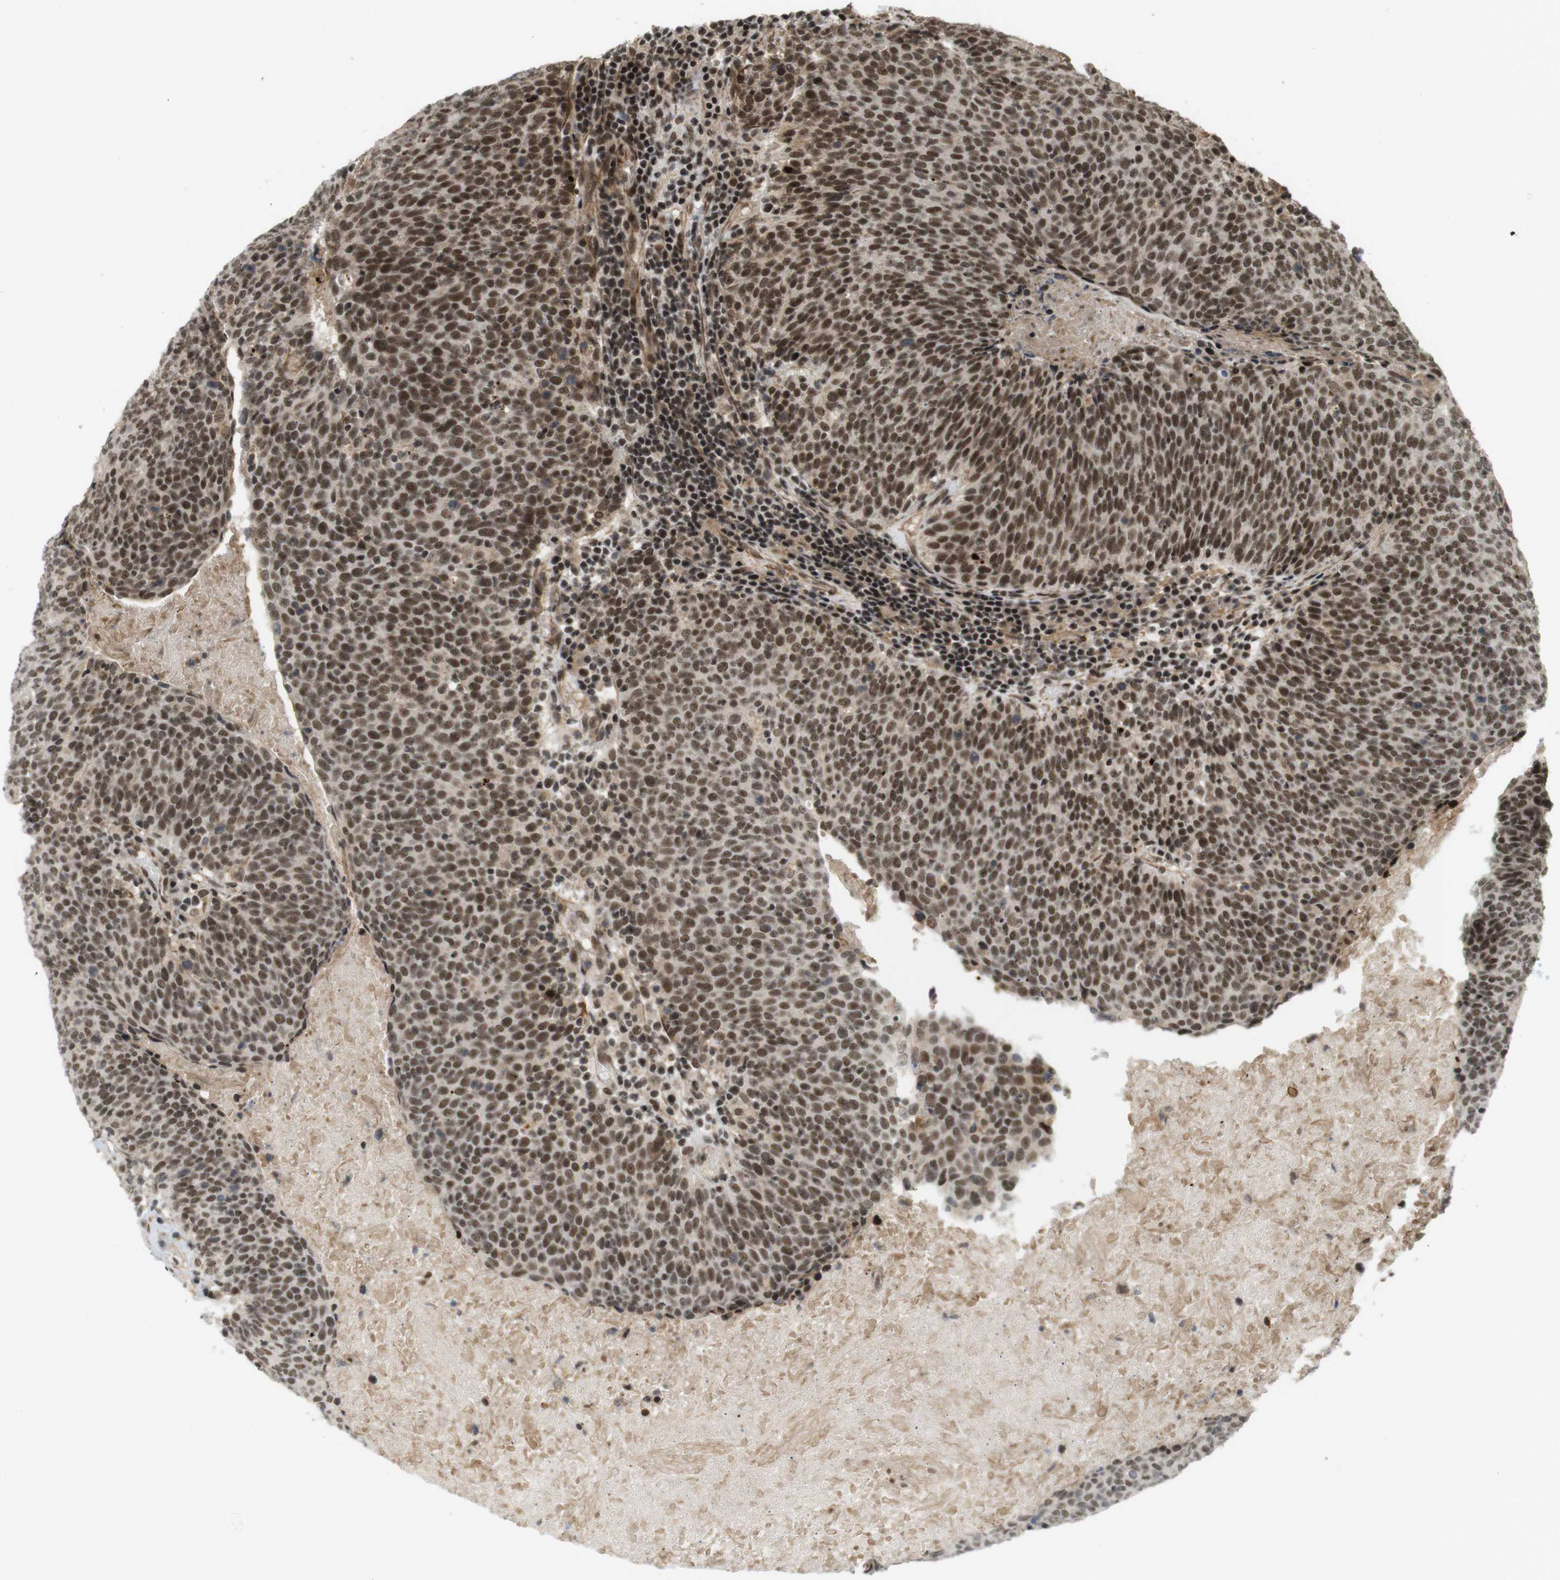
{"staining": {"intensity": "strong", "quantity": ">75%", "location": "nuclear"}, "tissue": "head and neck cancer", "cell_type": "Tumor cells", "image_type": "cancer", "snomed": [{"axis": "morphology", "description": "Squamous cell carcinoma, NOS"}, {"axis": "morphology", "description": "Squamous cell carcinoma, metastatic, NOS"}, {"axis": "topography", "description": "Lymph node"}, {"axis": "topography", "description": "Head-Neck"}], "caption": "This is a photomicrograph of IHC staining of head and neck cancer (squamous cell carcinoma), which shows strong positivity in the nuclear of tumor cells.", "gene": "SP2", "patient": {"sex": "male", "age": 62}}